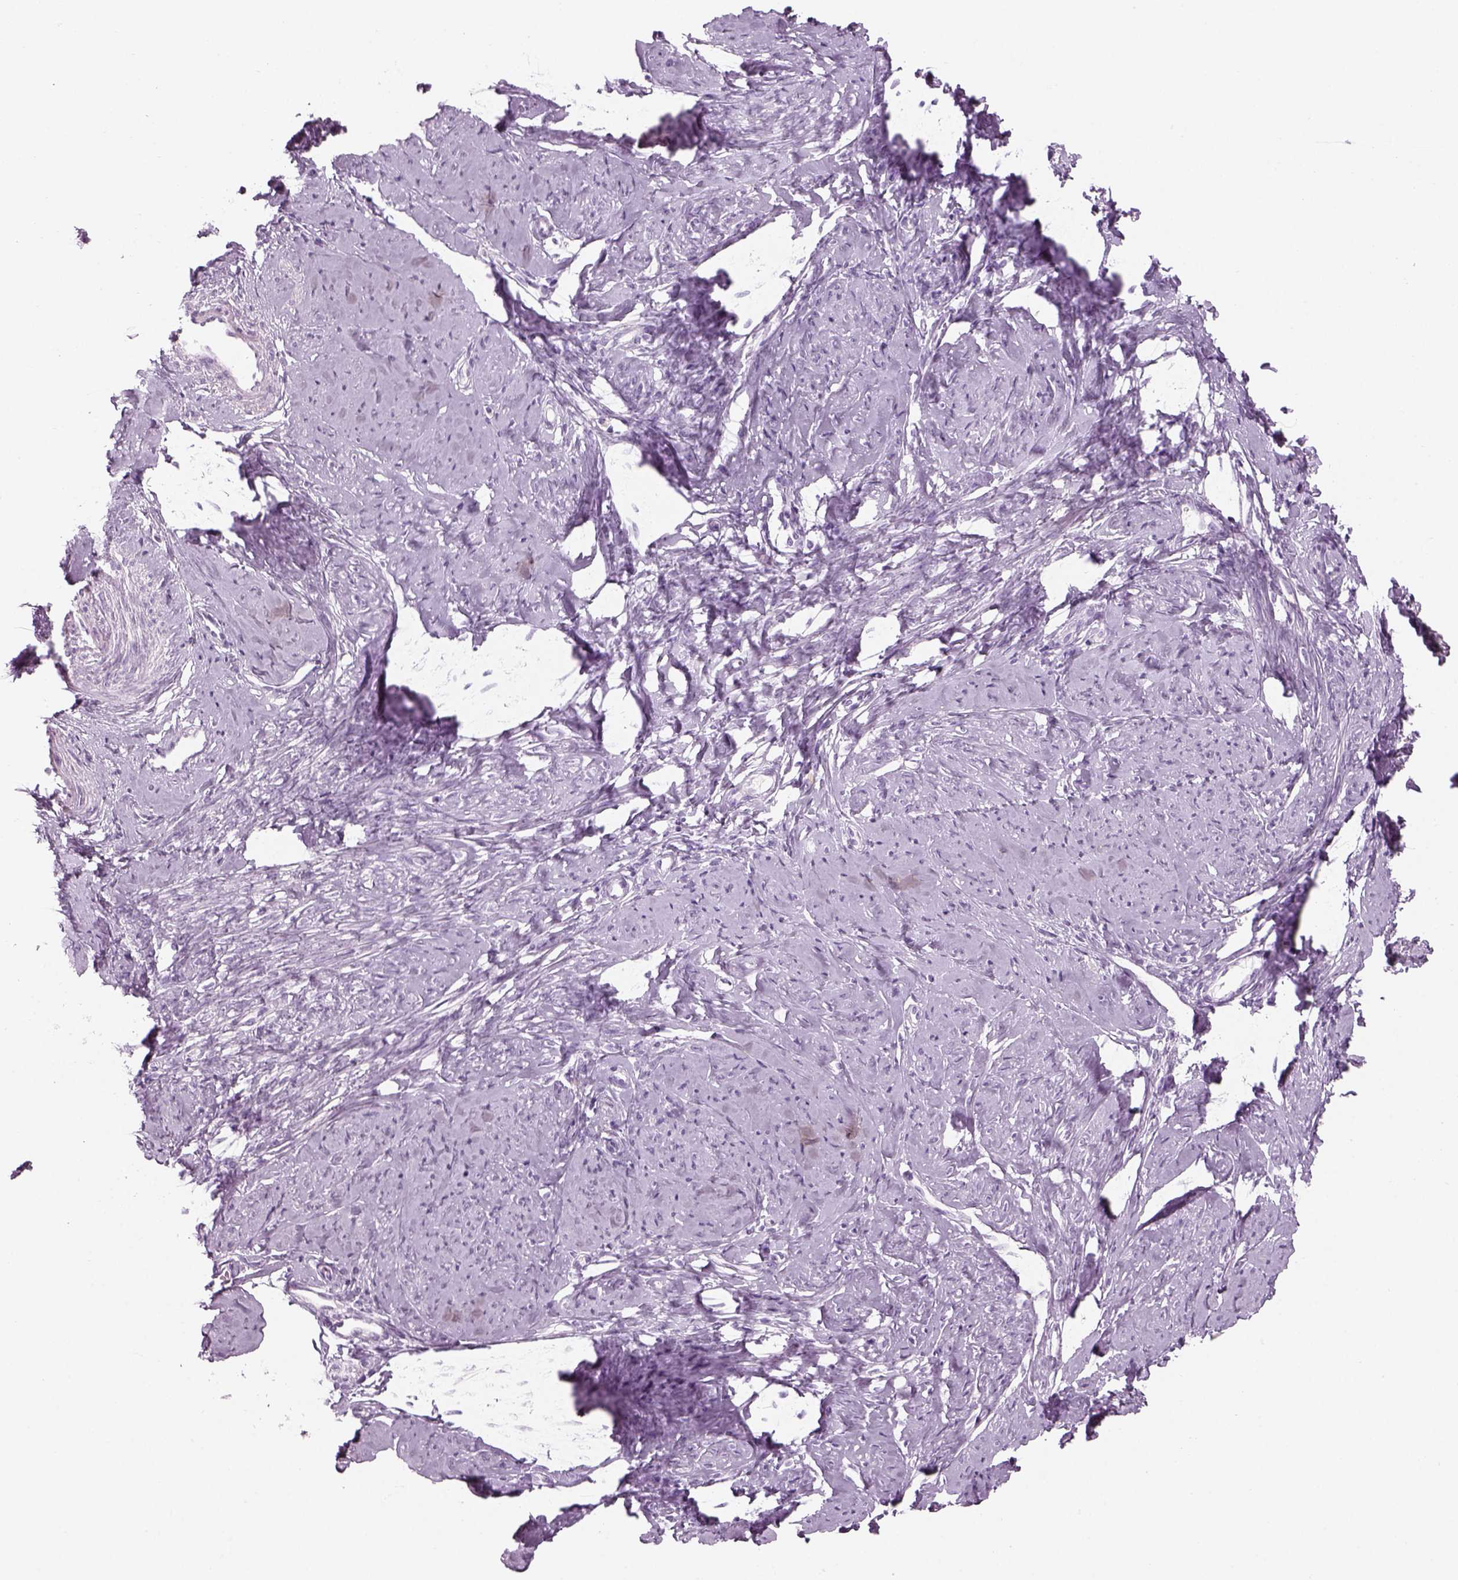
{"staining": {"intensity": "negative", "quantity": "none", "location": "none"}, "tissue": "smooth muscle", "cell_type": "Smooth muscle cells", "image_type": "normal", "snomed": [{"axis": "morphology", "description": "Normal tissue, NOS"}, {"axis": "topography", "description": "Smooth muscle"}], "caption": "Immunohistochemistry (IHC) micrograph of benign smooth muscle: human smooth muscle stained with DAB displays no significant protein expression in smooth muscle cells.", "gene": "SAG", "patient": {"sex": "female", "age": 48}}